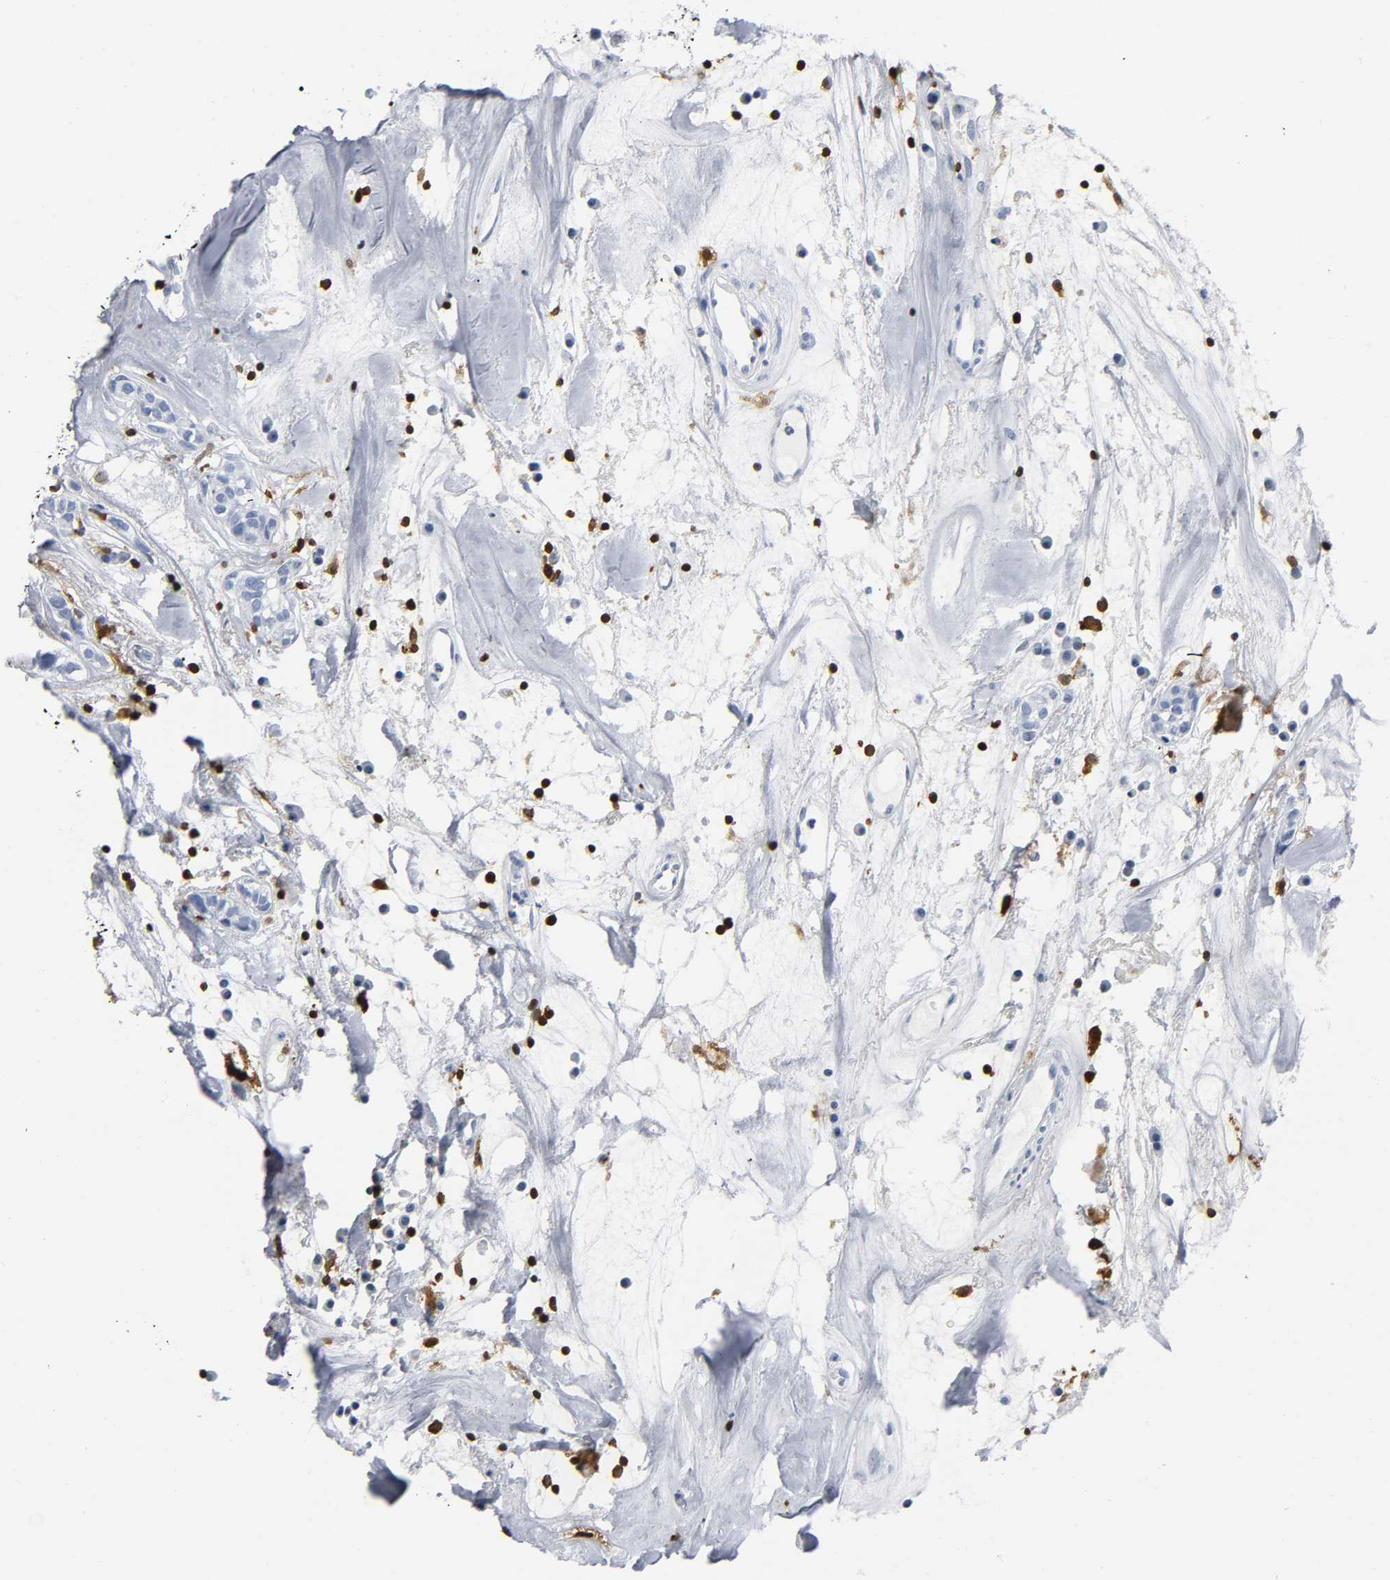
{"staining": {"intensity": "negative", "quantity": "none", "location": "none"}, "tissue": "head and neck cancer", "cell_type": "Tumor cells", "image_type": "cancer", "snomed": [{"axis": "morphology", "description": "Adenocarcinoma, NOS"}, {"axis": "topography", "description": "Salivary gland"}, {"axis": "topography", "description": "Head-Neck"}], "caption": "Immunohistochemical staining of adenocarcinoma (head and neck) shows no significant positivity in tumor cells. Nuclei are stained in blue.", "gene": "DOK2", "patient": {"sex": "female", "age": 65}}